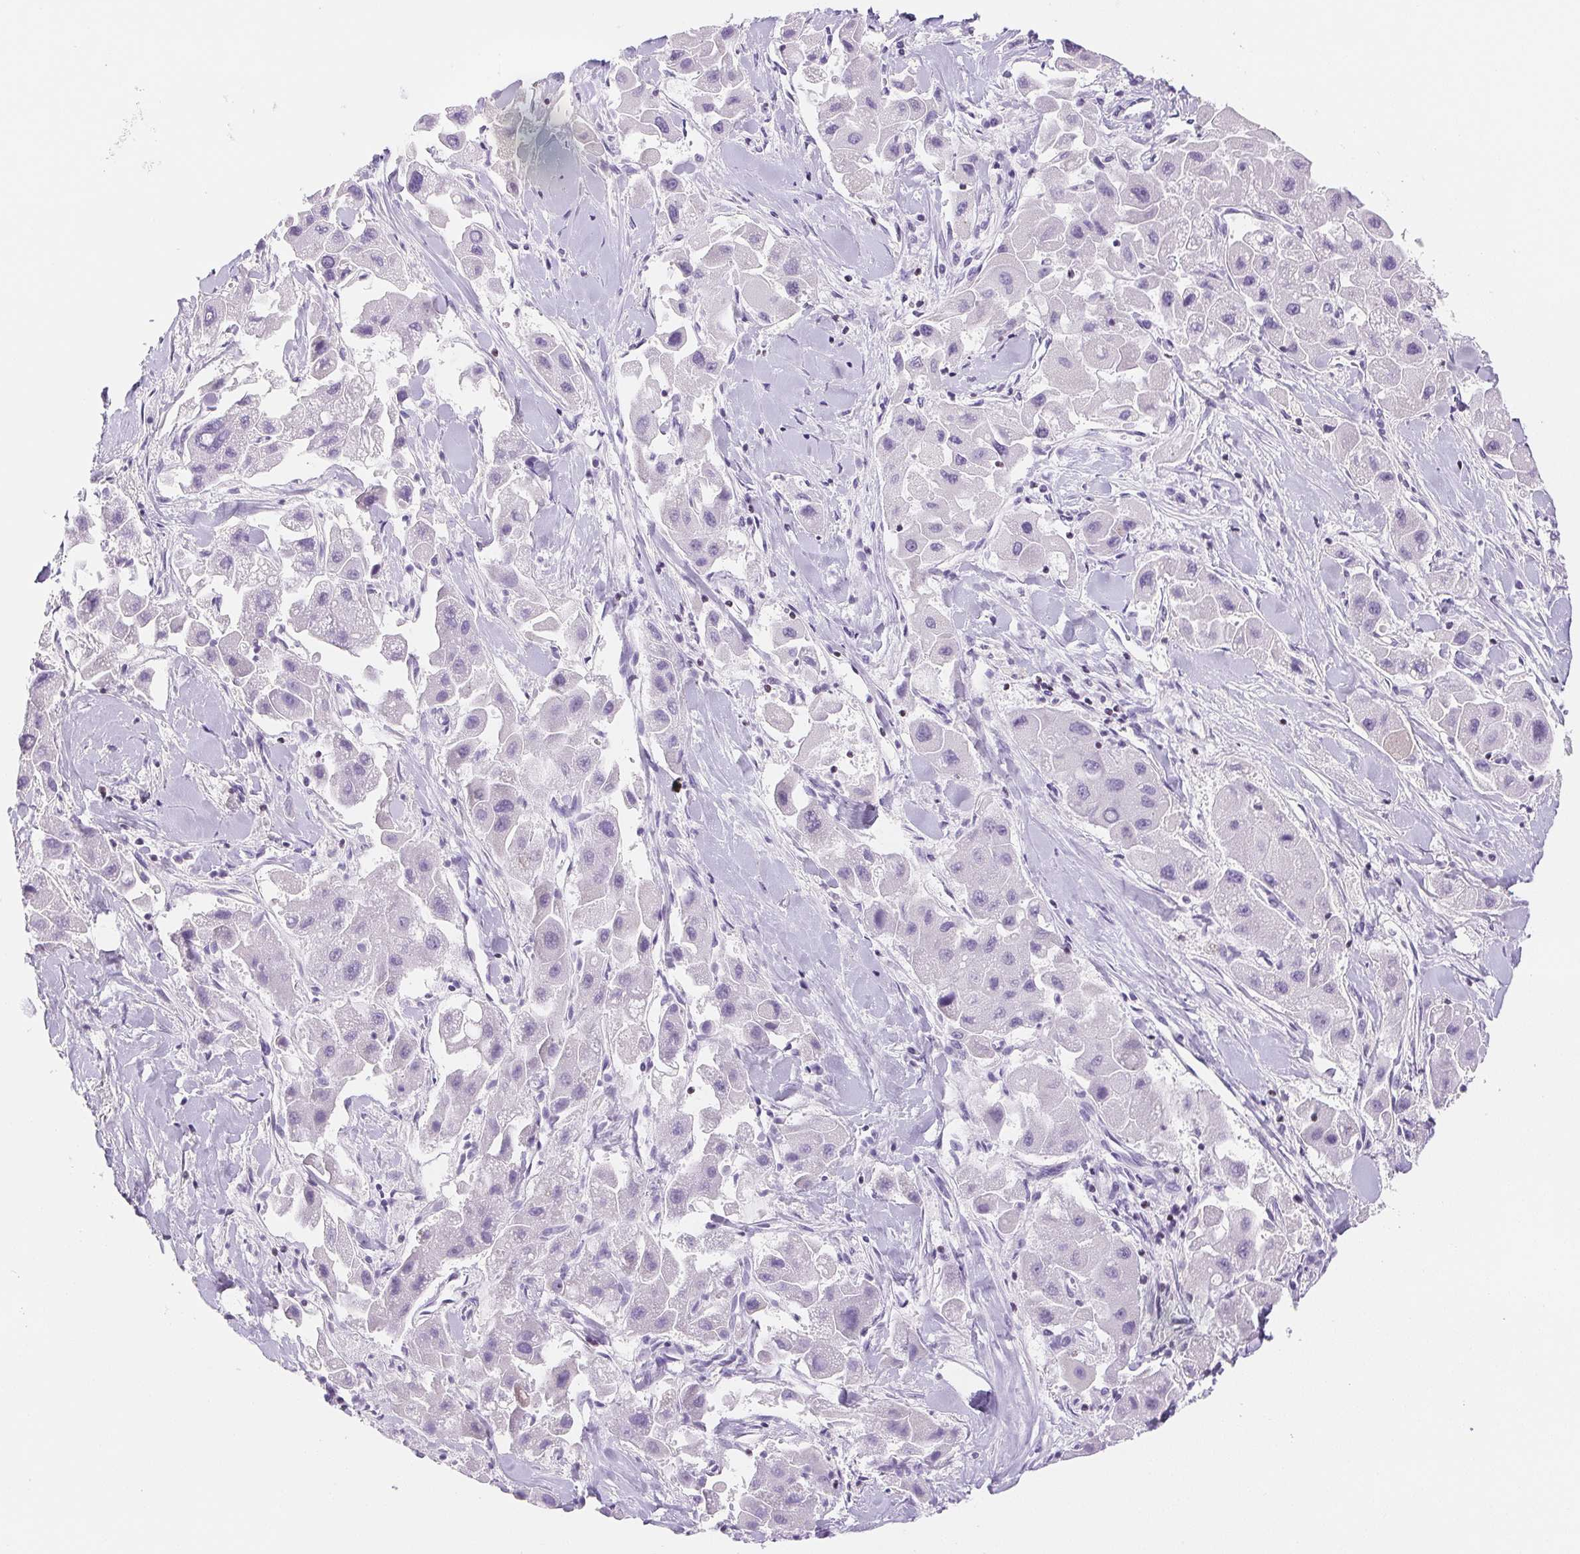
{"staining": {"intensity": "negative", "quantity": "none", "location": "none"}, "tissue": "liver cancer", "cell_type": "Tumor cells", "image_type": "cancer", "snomed": [{"axis": "morphology", "description": "Carcinoma, Hepatocellular, NOS"}, {"axis": "topography", "description": "Liver"}], "caption": "IHC of human liver cancer demonstrates no staining in tumor cells.", "gene": "BEND2", "patient": {"sex": "male", "age": 24}}